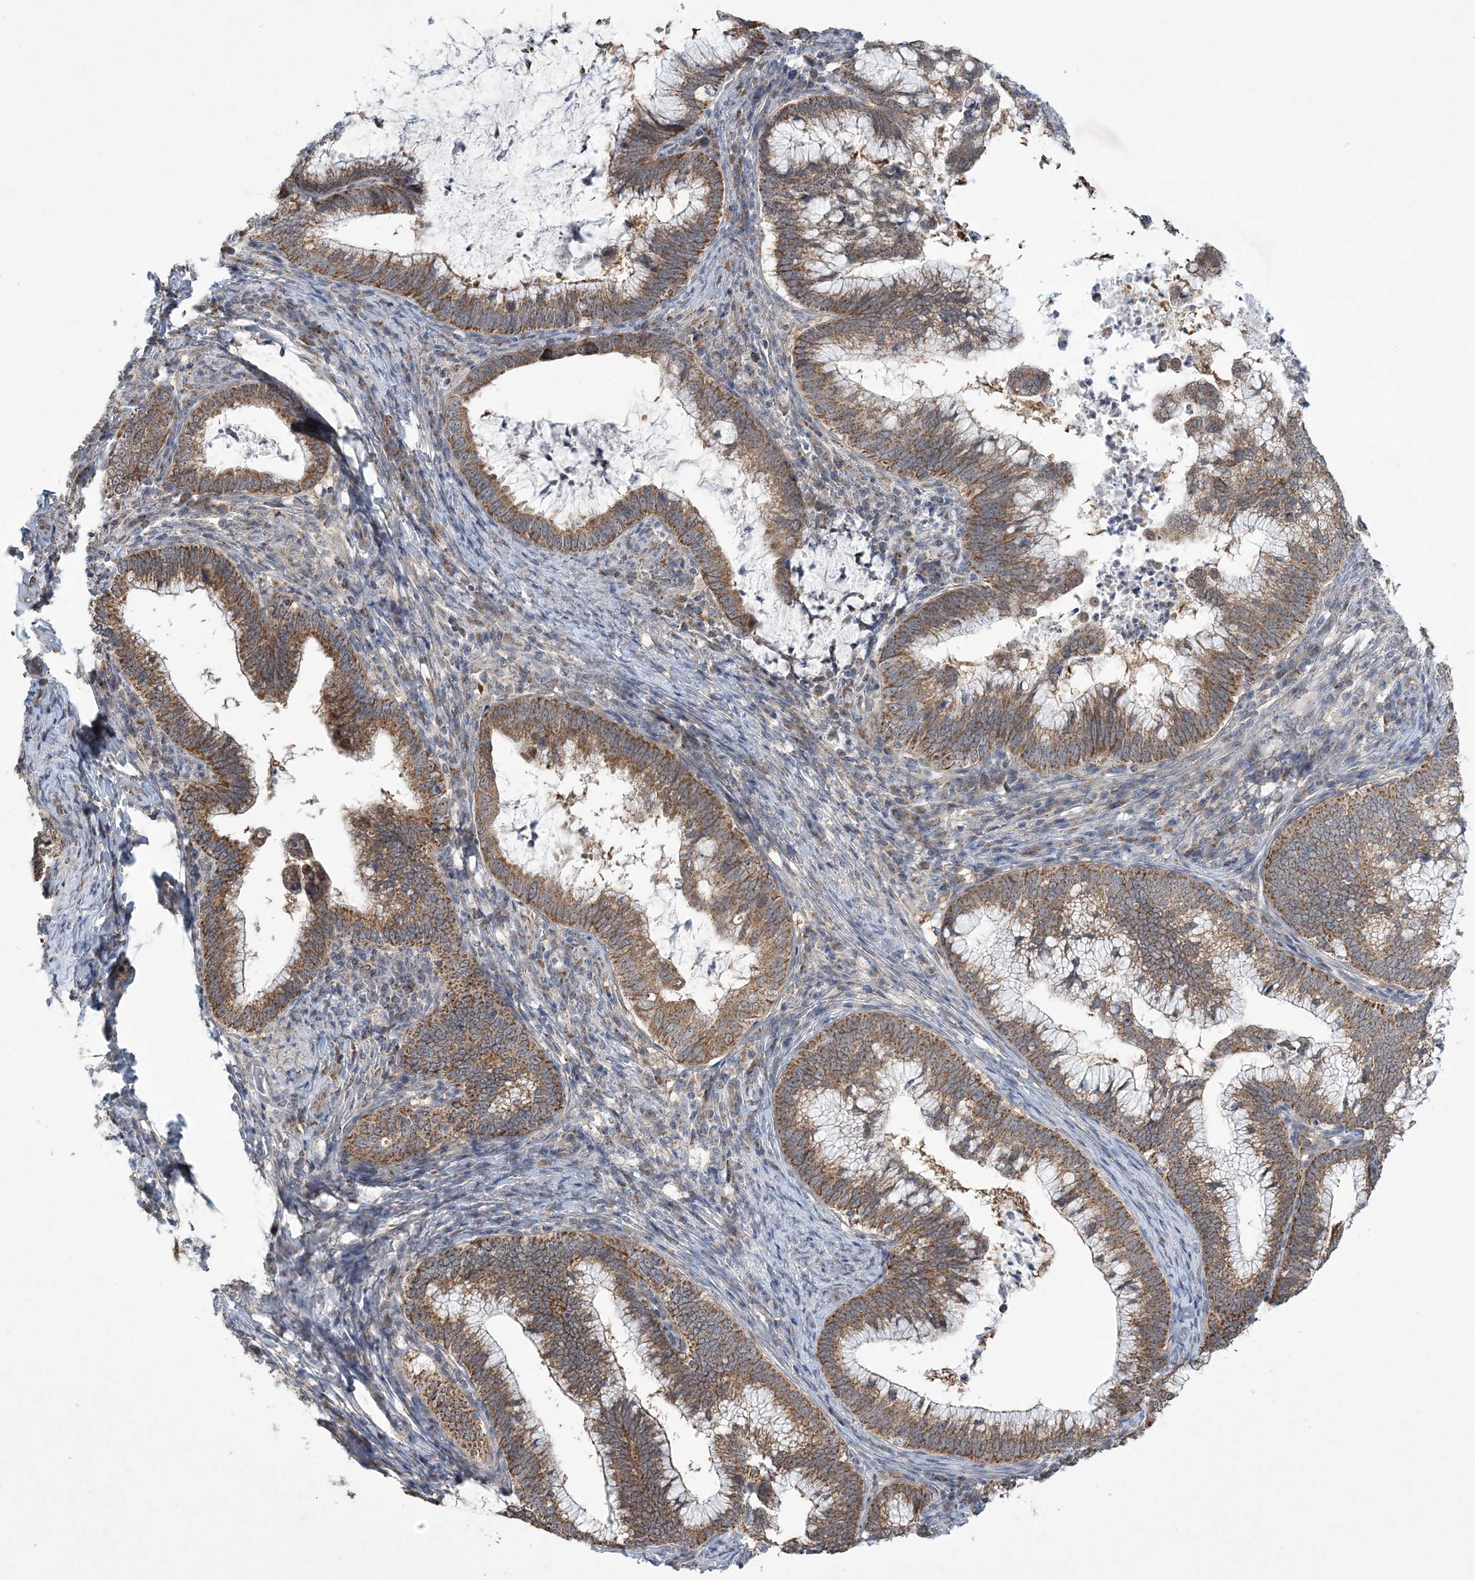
{"staining": {"intensity": "moderate", "quantity": ">75%", "location": "cytoplasmic/membranous"}, "tissue": "cervical cancer", "cell_type": "Tumor cells", "image_type": "cancer", "snomed": [{"axis": "morphology", "description": "Adenocarcinoma, NOS"}, {"axis": "topography", "description": "Cervix"}], "caption": "Moderate cytoplasmic/membranous expression for a protein is appreciated in about >75% of tumor cells of adenocarcinoma (cervical) using immunohistochemistry (IHC).", "gene": "SLX9", "patient": {"sex": "female", "age": 36}}